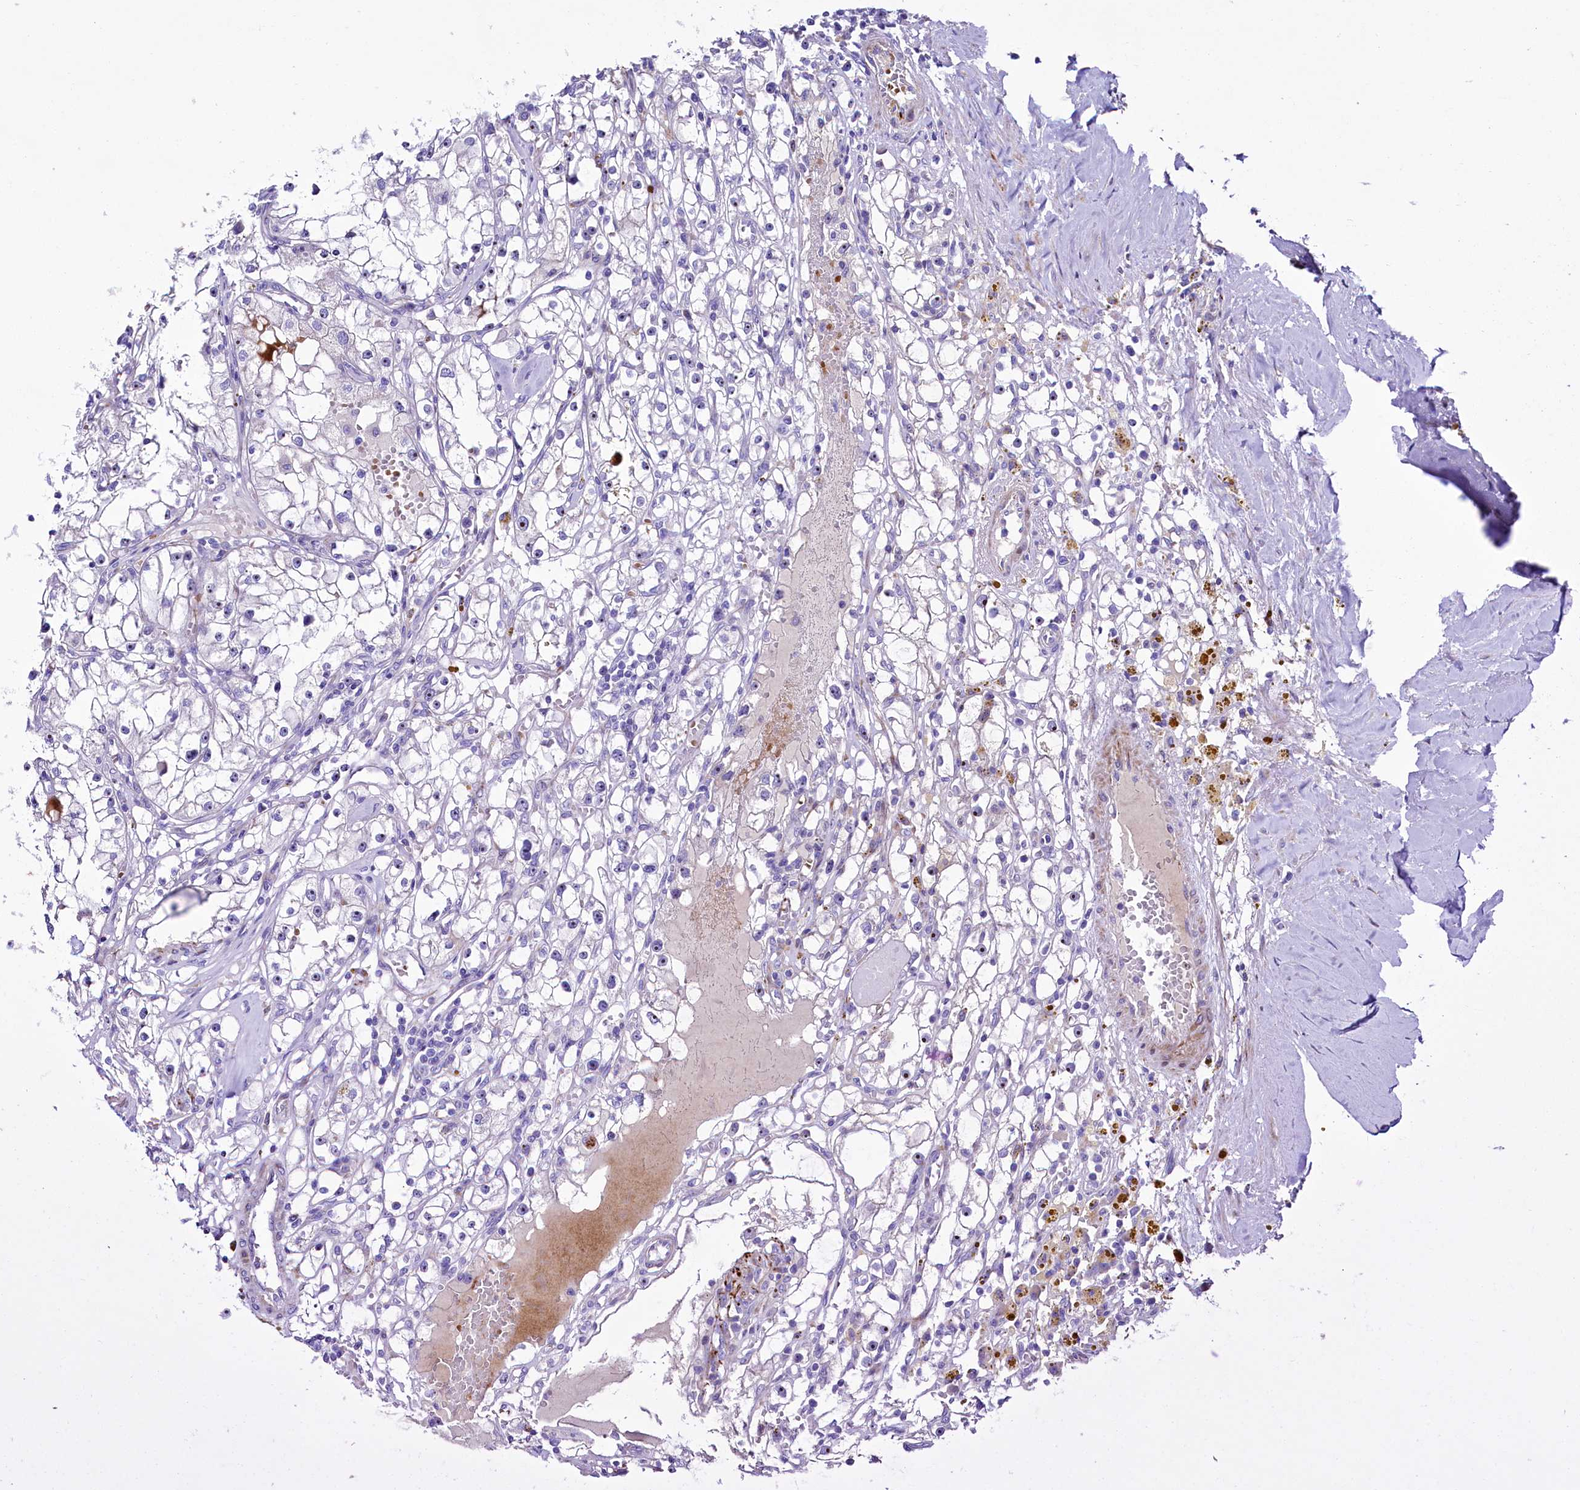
{"staining": {"intensity": "weak", "quantity": "<25%", "location": "nuclear"}, "tissue": "renal cancer", "cell_type": "Tumor cells", "image_type": "cancer", "snomed": [{"axis": "morphology", "description": "Adenocarcinoma, NOS"}, {"axis": "topography", "description": "Kidney"}], "caption": "Photomicrograph shows no significant protein staining in tumor cells of renal adenocarcinoma.", "gene": "SH3TC2", "patient": {"sex": "male", "age": 56}}